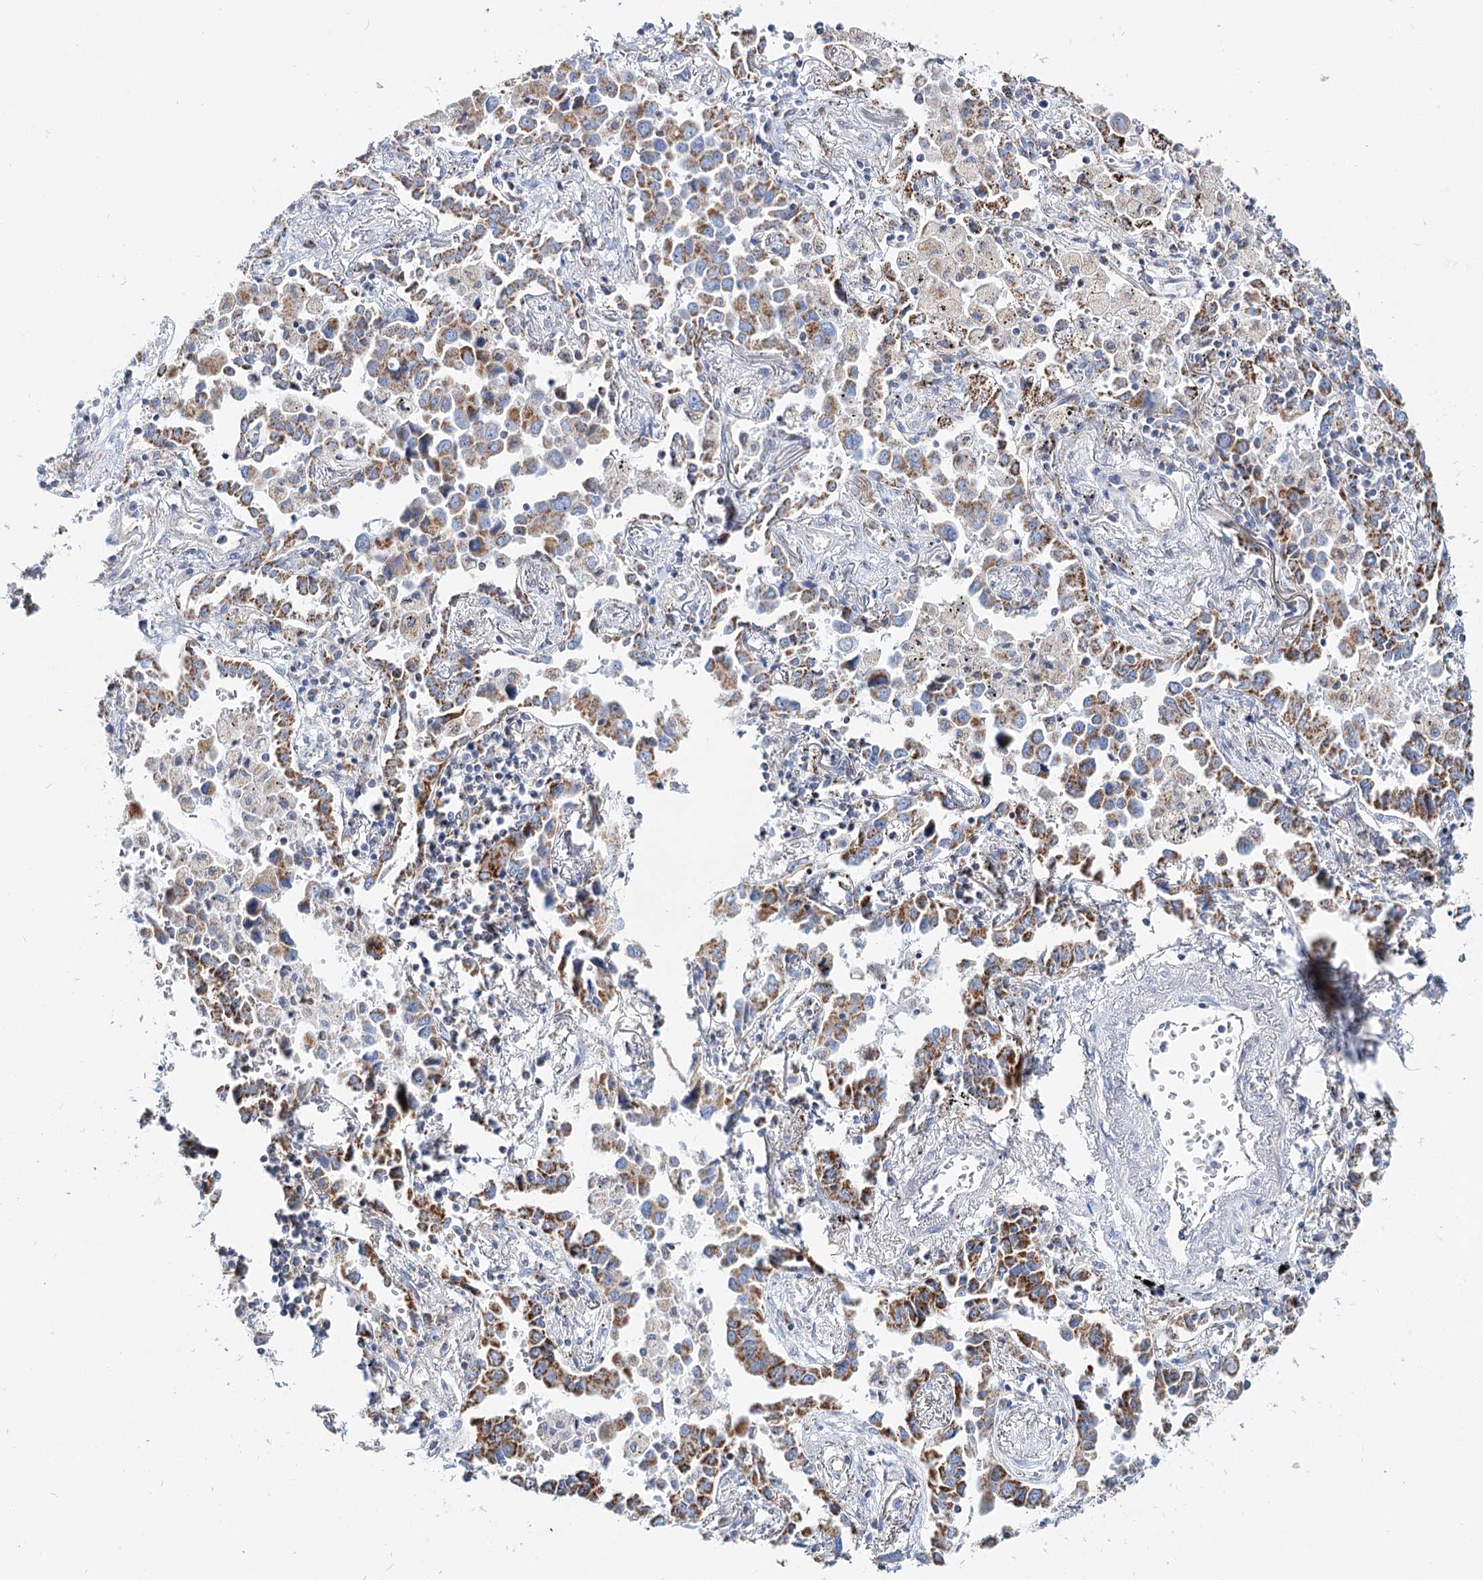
{"staining": {"intensity": "strong", "quantity": "25%-75%", "location": "cytoplasmic/membranous"}, "tissue": "lung cancer", "cell_type": "Tumor cells", "image_type": "cancer", "snomed": [{"axis": "morphology", "description": "Adenocarcinoma, NOS"}, {"axis": "topography", "description": "Lung"}], "caption": "Lung cancer stained with a protein marker shows strong staining in tumor cells.", "gene": "MCCC2", "patient": {"sex": "male", "age": 67}}